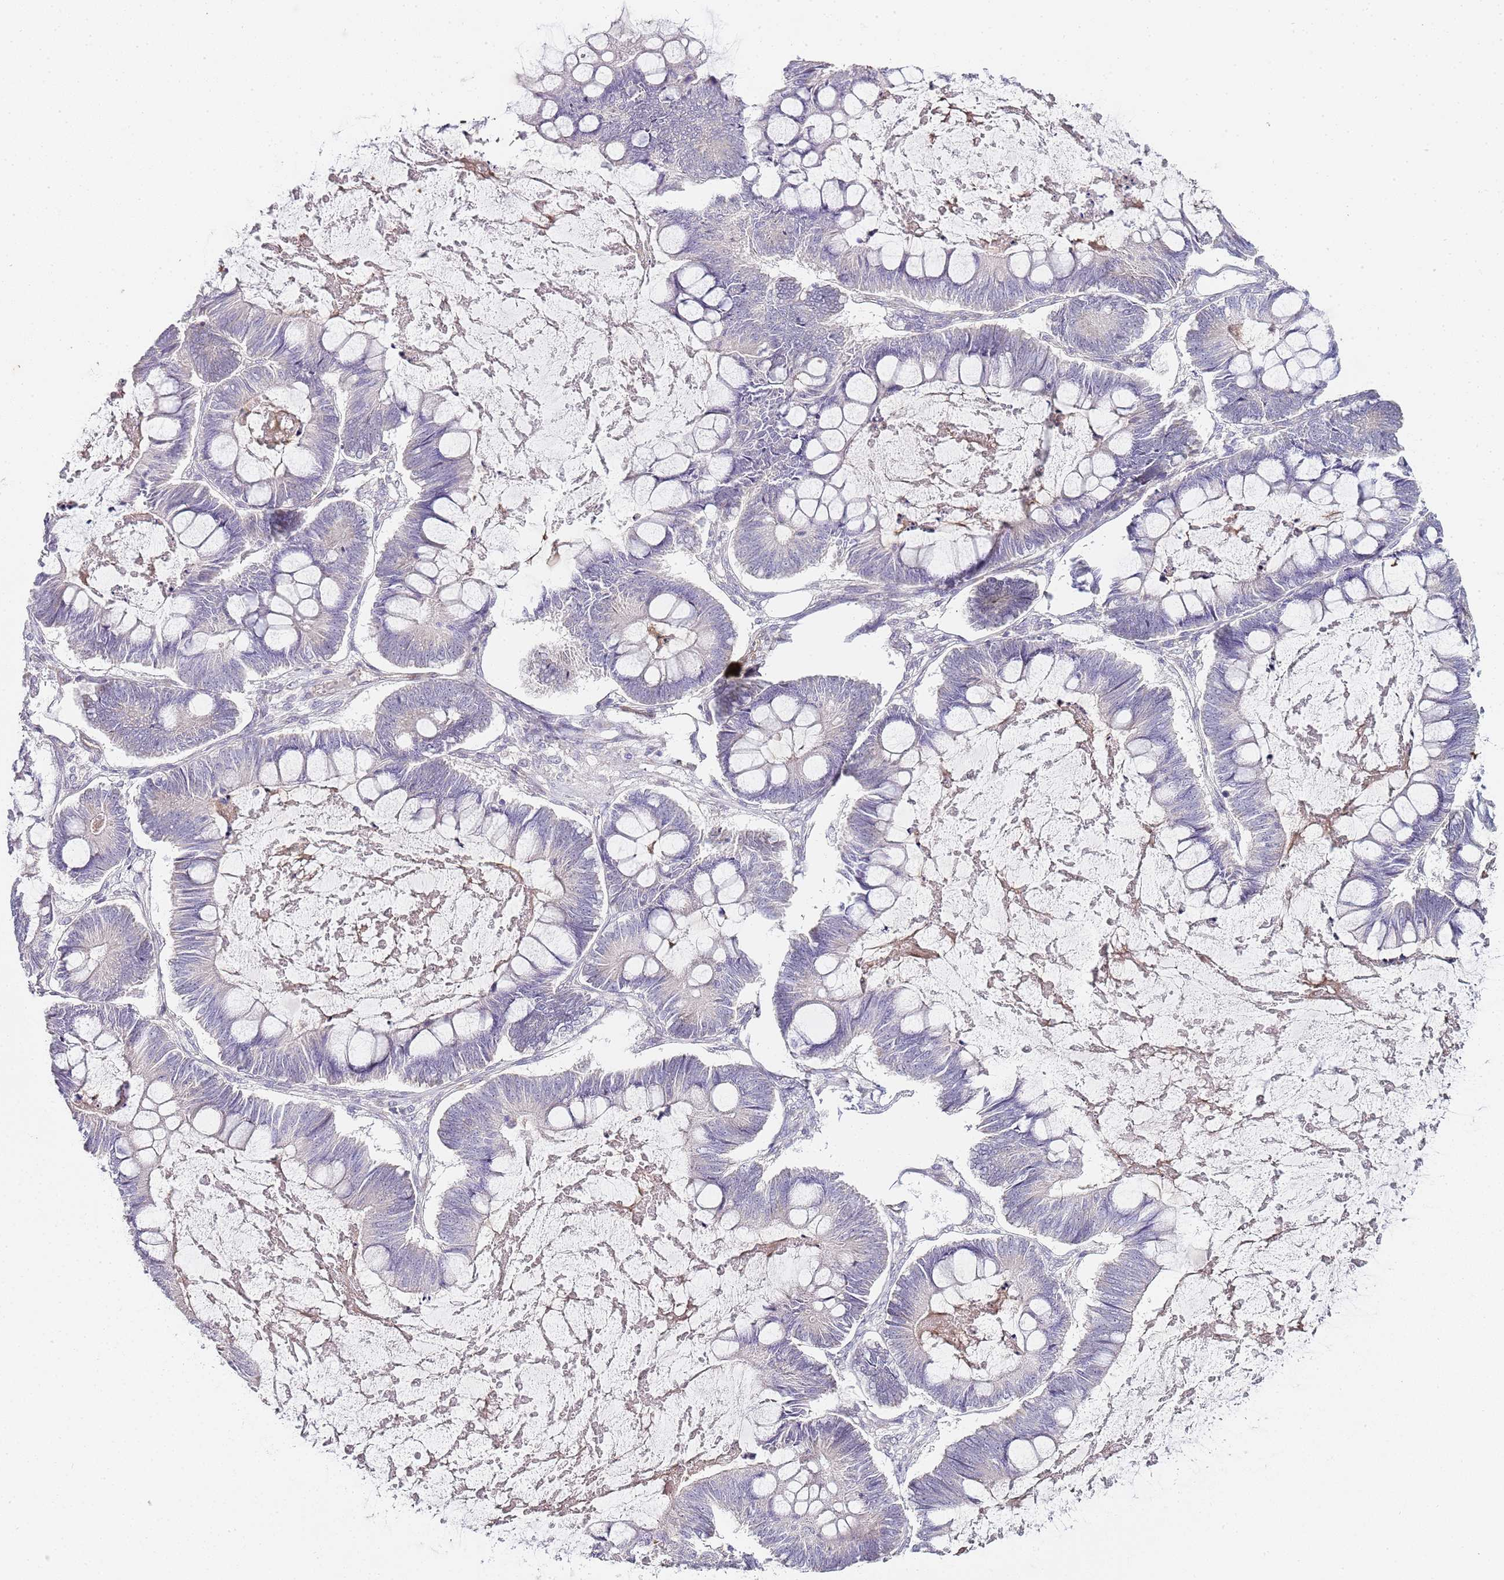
{"staining": {"intensity": "negative", "quantity": "none", "location": "none"}, "tissue": "ovarian cancer", "cell_type": "Tumor cells", "image_type": "cancer", "snomed": [{"axis": "morphology", "description": "Cystadenocarcinoma, mucinous, NOS"}, {"axis": "topography", "description": "Ovary"}], "caption": "Ovarian cancer stained for a protein using immunohistochemistry (IHC) displays no staining tumor cells.", "gene": "TBC1D9", "patient": {"sex": "female", "age": 61}}